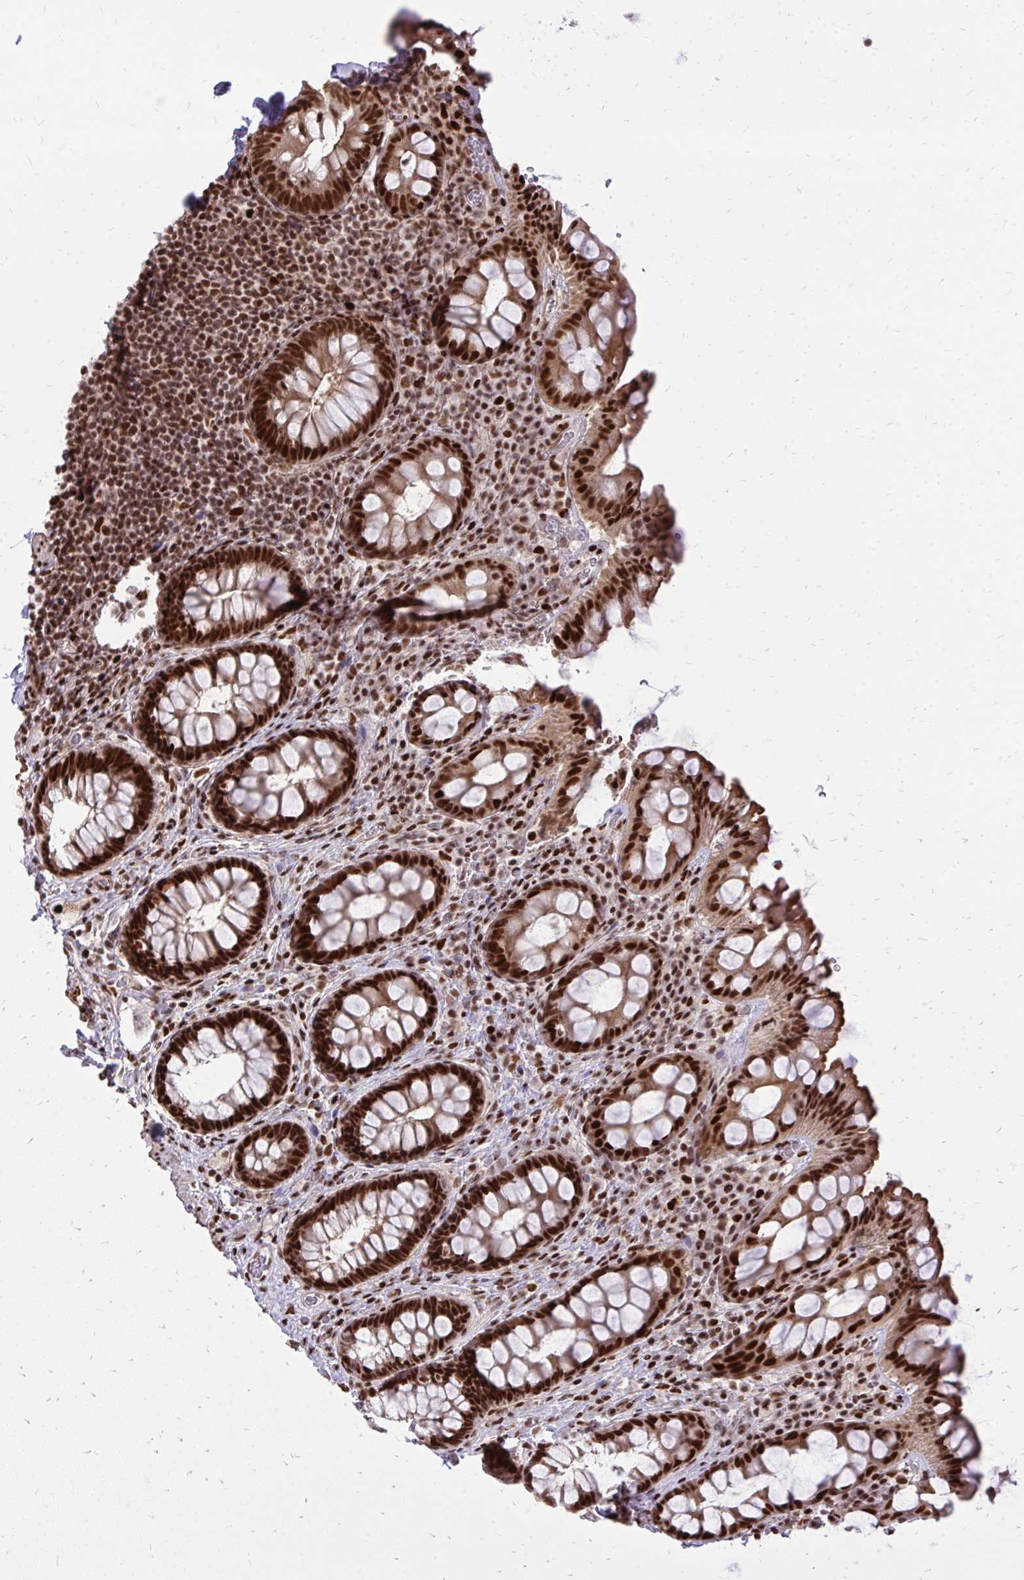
{"staining": {"intensity": "strong", "quantity": ">75%", "location": "nuclear"}, "tissue": "rectum", "cell_type": "Glandular cells", "image_type": "normal", "snomed": [{"axis": "morphology", "description": "Normal tissue, NOS"}, {"axis": "topography", "description": "Rectum"}, {"axis": "topography", "description": "Peripheral nerve tissue"}], "caption": "Strong nuclear expression for a protein is appreciated in approximately >75% of glandular cells of benign rectum using immunohistochemistry (IHC).", "gene": "TBL1Y", "patient": {"sex": "female", "age": 69}}